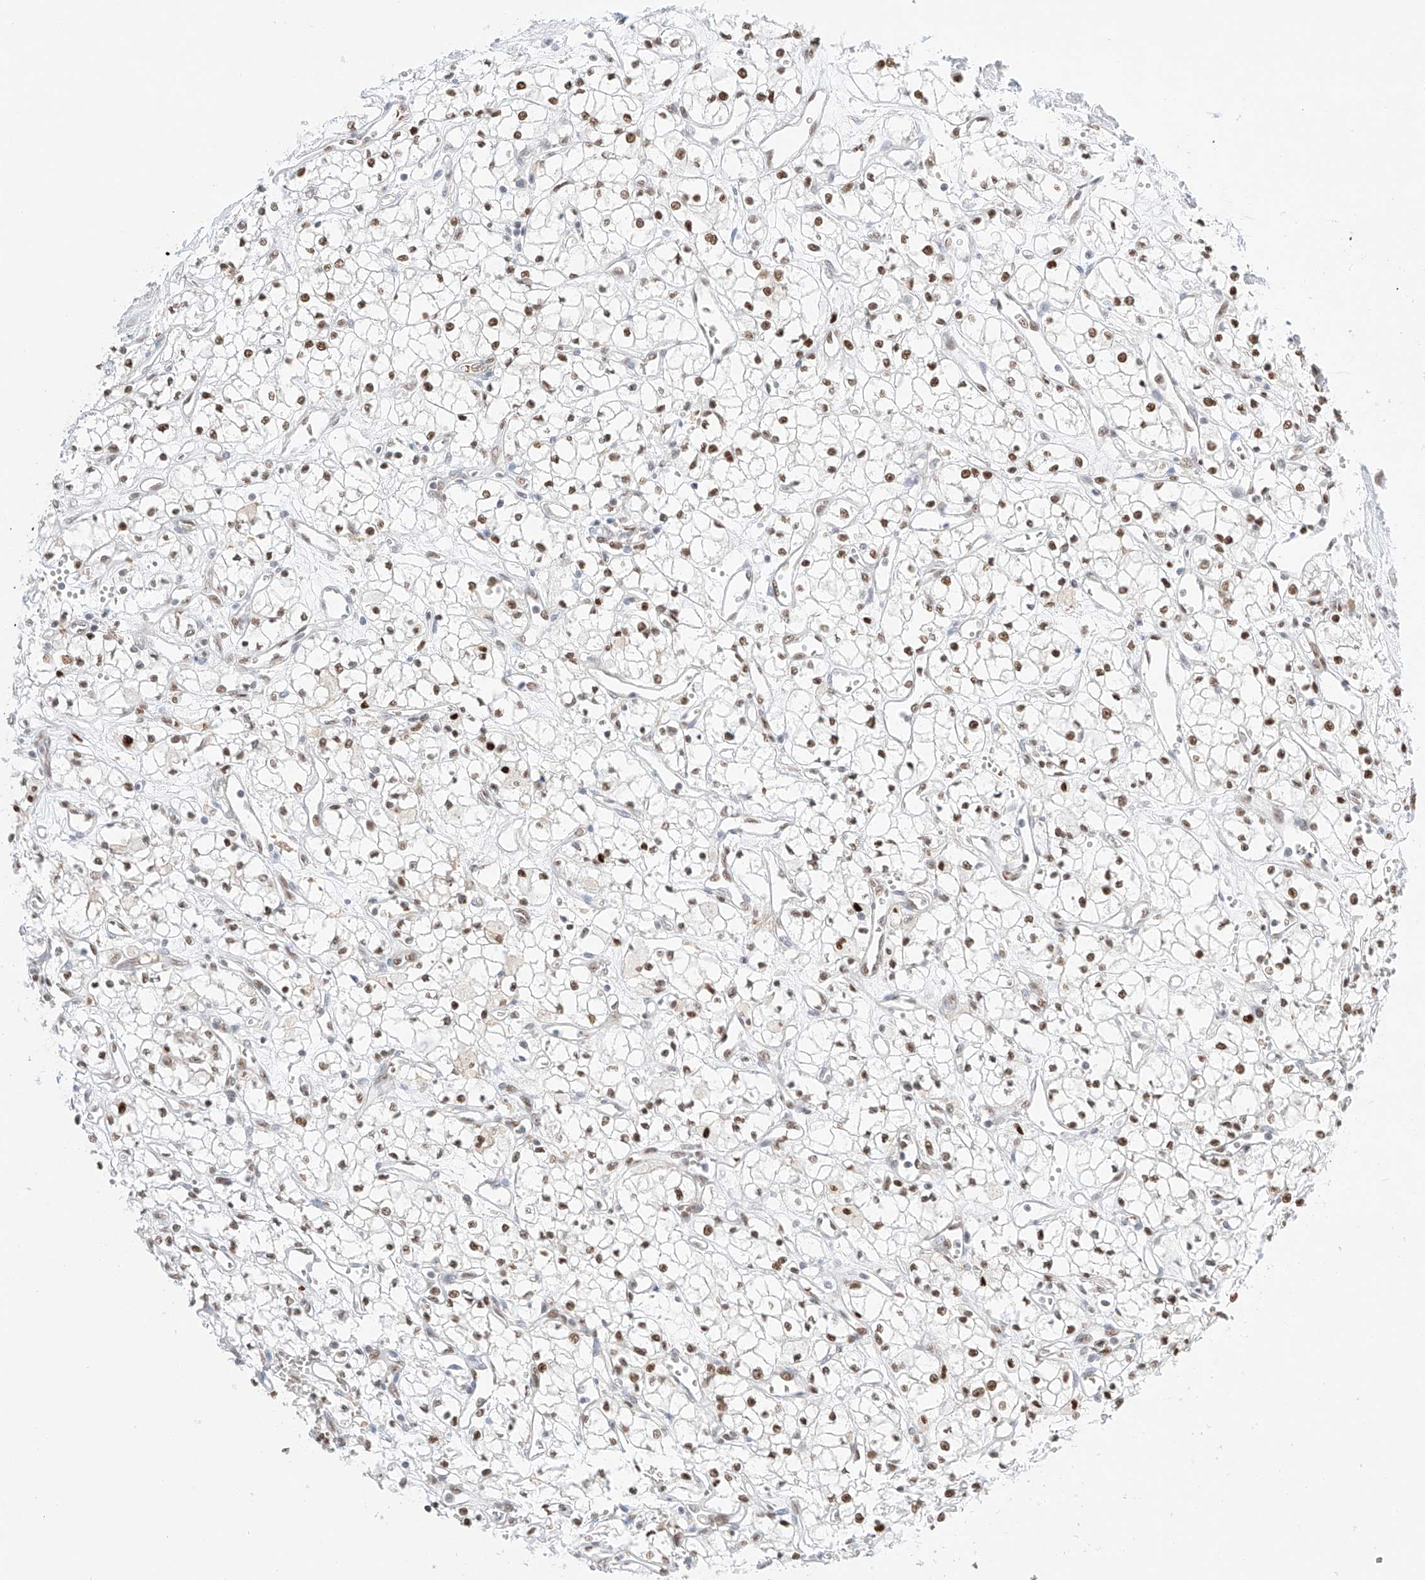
{"staining": {"intensity": "moderate", "quantity": ">75%", "location": "nuclear"}, "tissue": "renal cancer", "cell_type": "Tumor cells", "image_type": "cancer", "snomed": [{"axis": "morphology", "description": "Adenocarcinoma, NOS"}, {"axis": "topography", "description": "Kidney"}], "caption": "About >75% of tumor cells in human renal cancer (adenocarcinoma) show moderate nuclear protein positivity as visualized by brown immunohistochemical staining.", "gene": "APIP", "patient": {"sex": "male", "age": 59}}